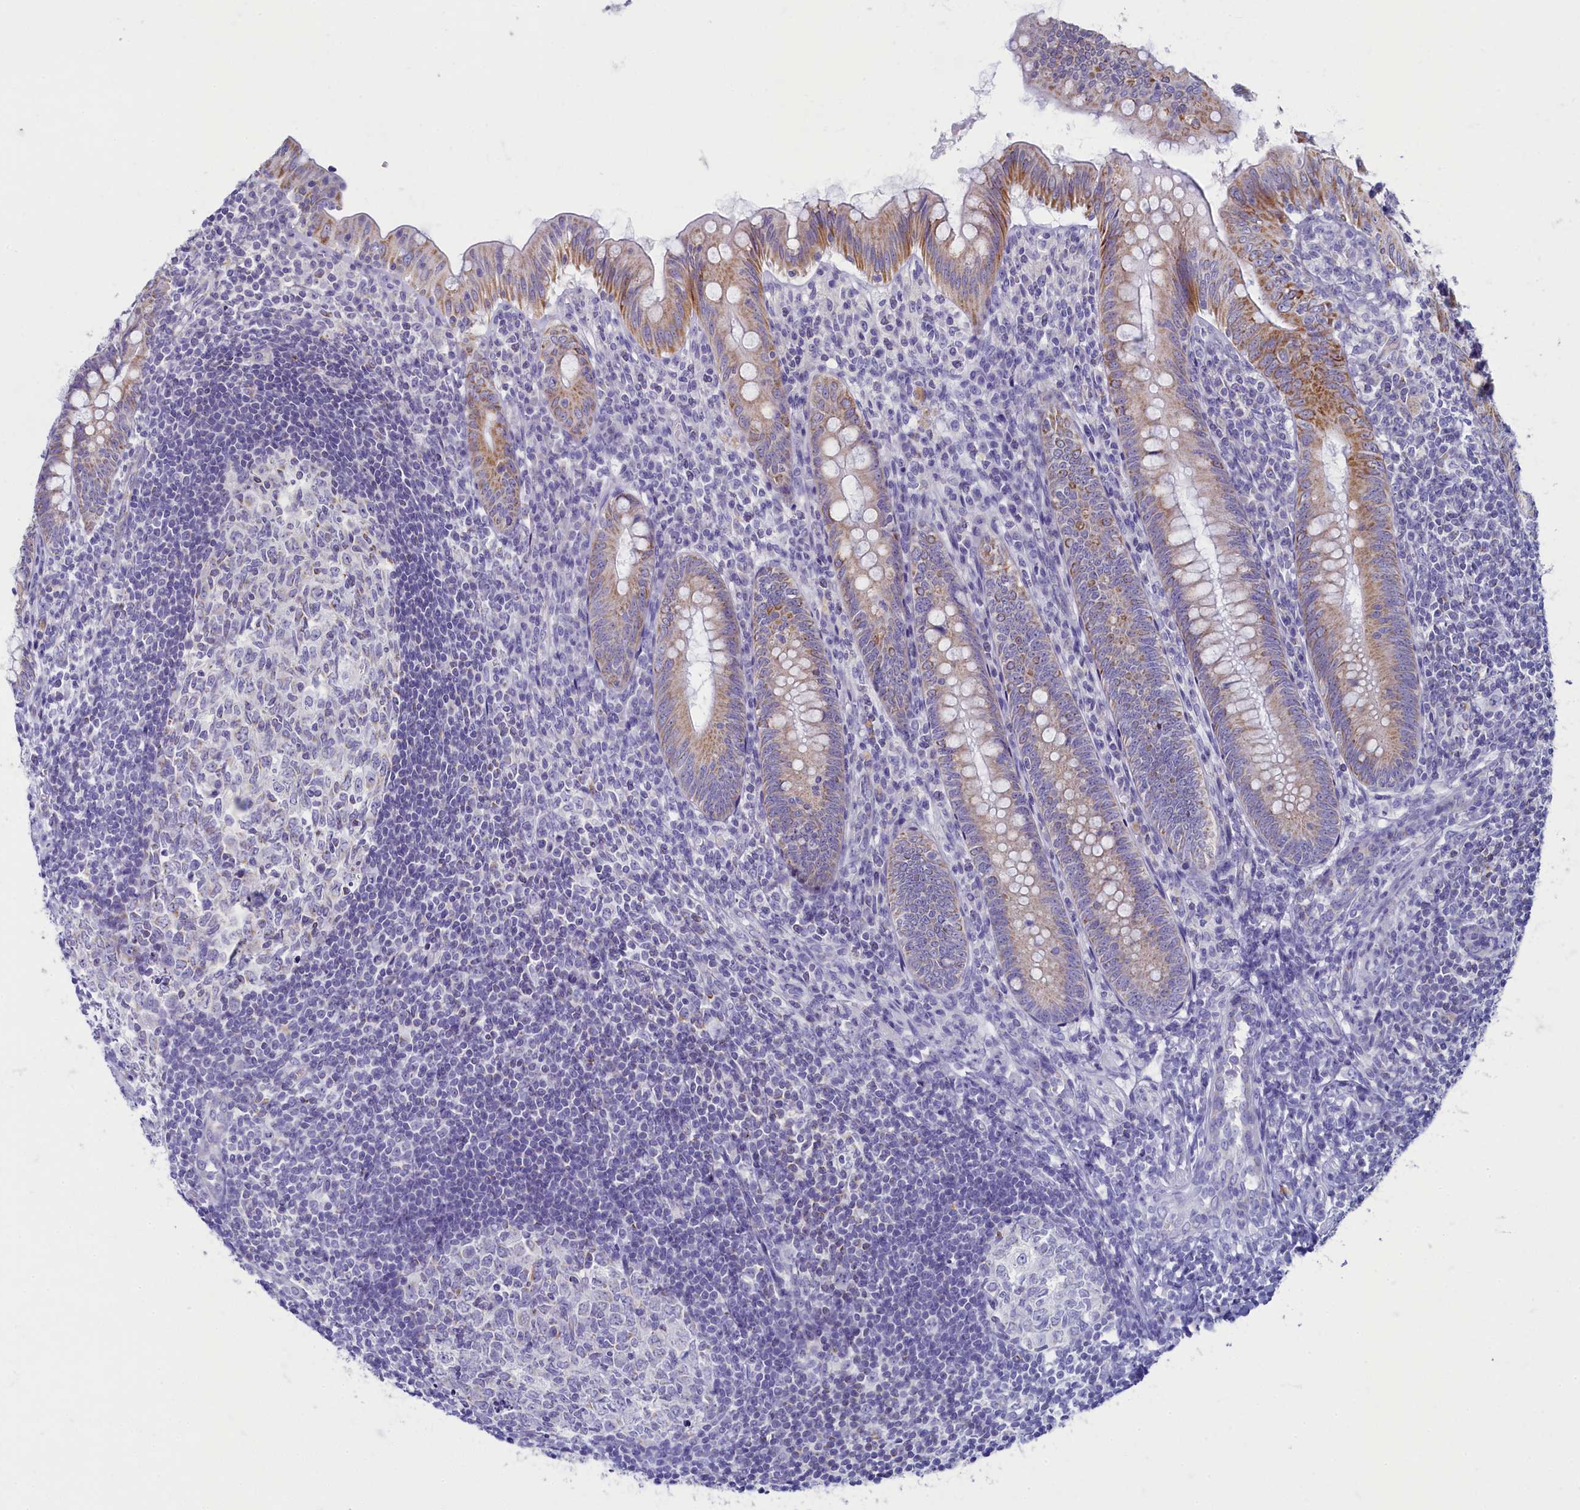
{"staining": {"intensity": "moderate", "quantity": ">75%", "location": "cytoplasmic/membranous"}, "tissue": "appendix", "cell_type": "Glandular cells", "image_type": "normal", "snomed": [{"axis": "morphology", "description": "Normal tissue, NOS"}, {"axis": "topography", "description": "Appendix"}], "caption": "Immunohistochemical staining of unremarkable human appendix exhibits medium levels of moderate cytoplasmic/membranous staining in approximately >75% of glandular cells.", "gene": "OCIAD2", "patient": {"sex": "male", "age": 14}}